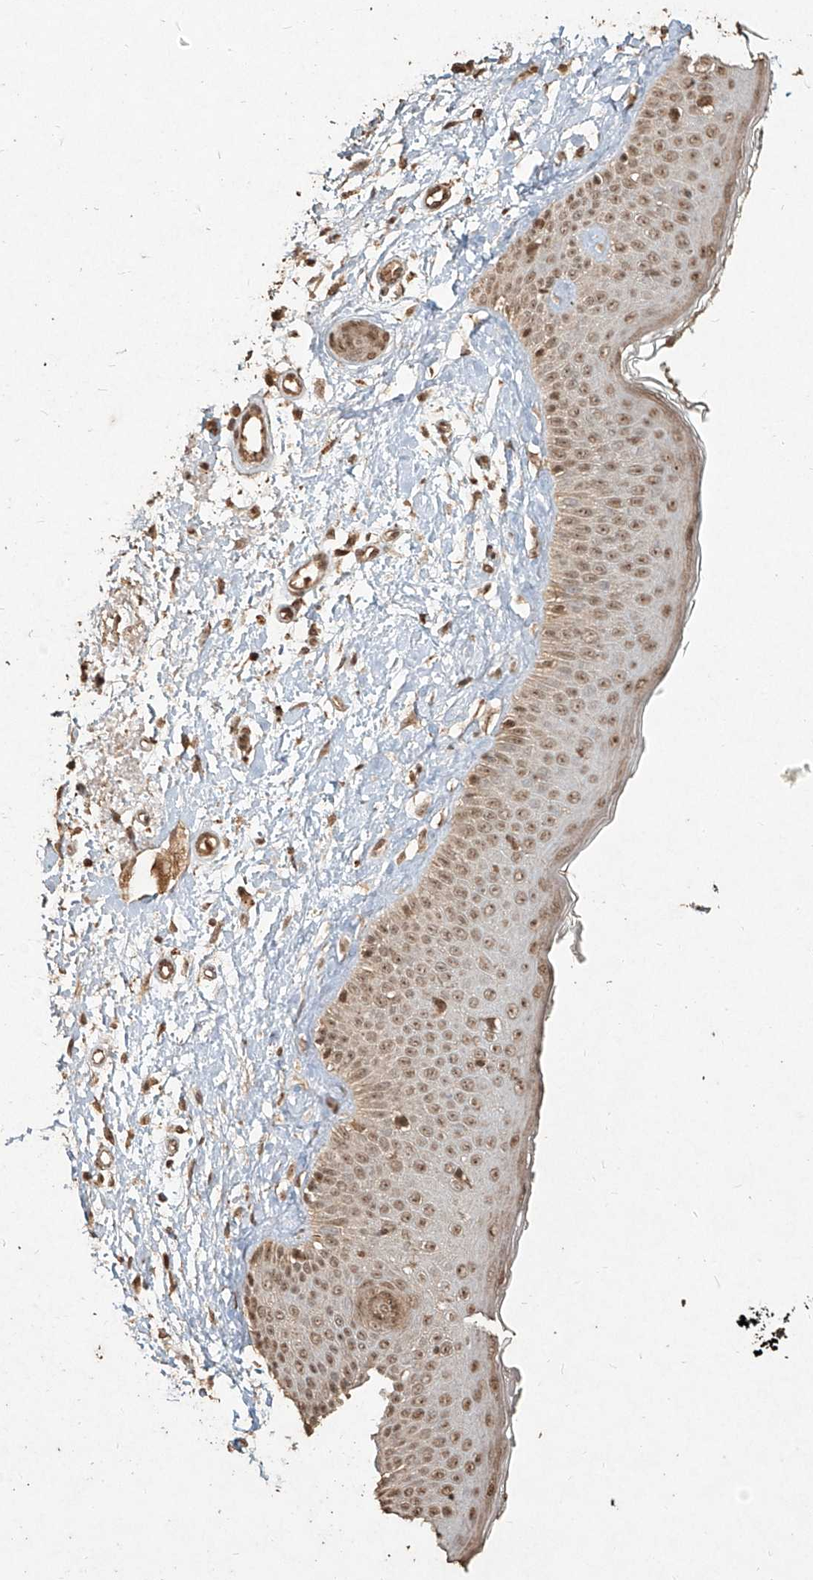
{"staining": {"intensity": "moderate", "quantity": ">75%", "location": "nuclear"}, "tissue": "skin cancer", "cell_type": "Tumor cells", "image_type": "cancer", "snomed": [{"axis": "morphology", "description": "Basal cell carcinoma"}, {"axis": "topography", "description": "Skin"}], "caption": "Protein analysis of skin cancer tissue demonstrates moderate nuclear staining in approximately >75% of tumor cells. The staining was performed using DAB to visualize the protein expression in brown, while the nuclei were stained in blue with hematoxylin (Magnification: 20x).", "gene": "UBE2K", "patient": {"sex": "female", "age": 84}}